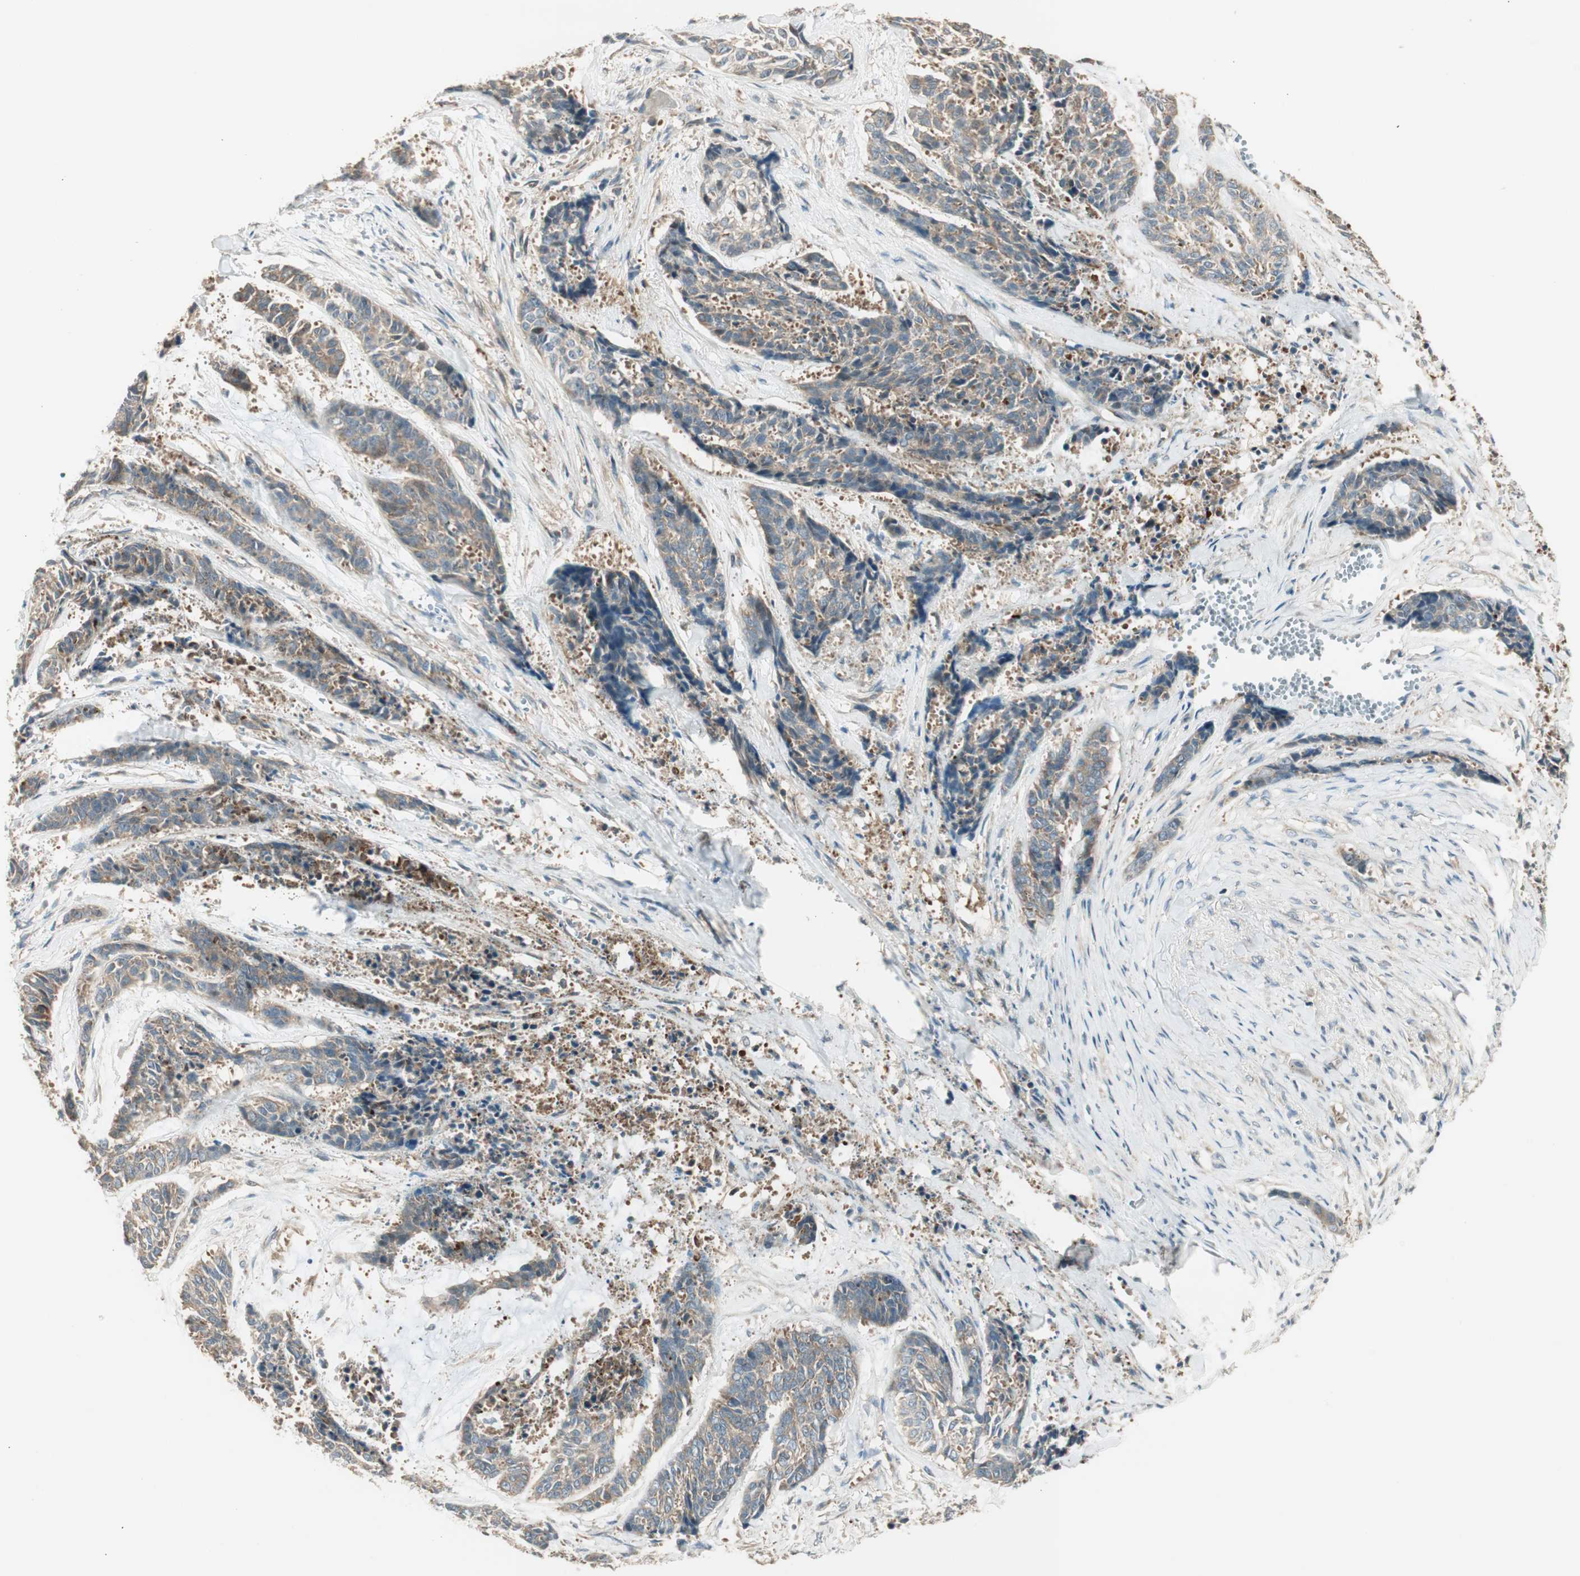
{"staining": {"intensity": "weak", "quantity": "25%-75%", "location": "cytoplasmic/membranous"}, "tissue": "skin cancer", "cell_type": "Tumor cells", "image_type": "cancer", "snomed": [{"axis": "morphology", "description": "Basal cell carcinoma"}, {"axis": "topography", "description": "Skin"}], "caption": "Basal cell carcinoma (skin) stained for a protein (brown) demonstrates weak cytoplasmic/membranous positive positivity in about 25%-75% of tumor cells.", "gene": "PFDN5", "patient": {"sex": "female", "age": 64}}